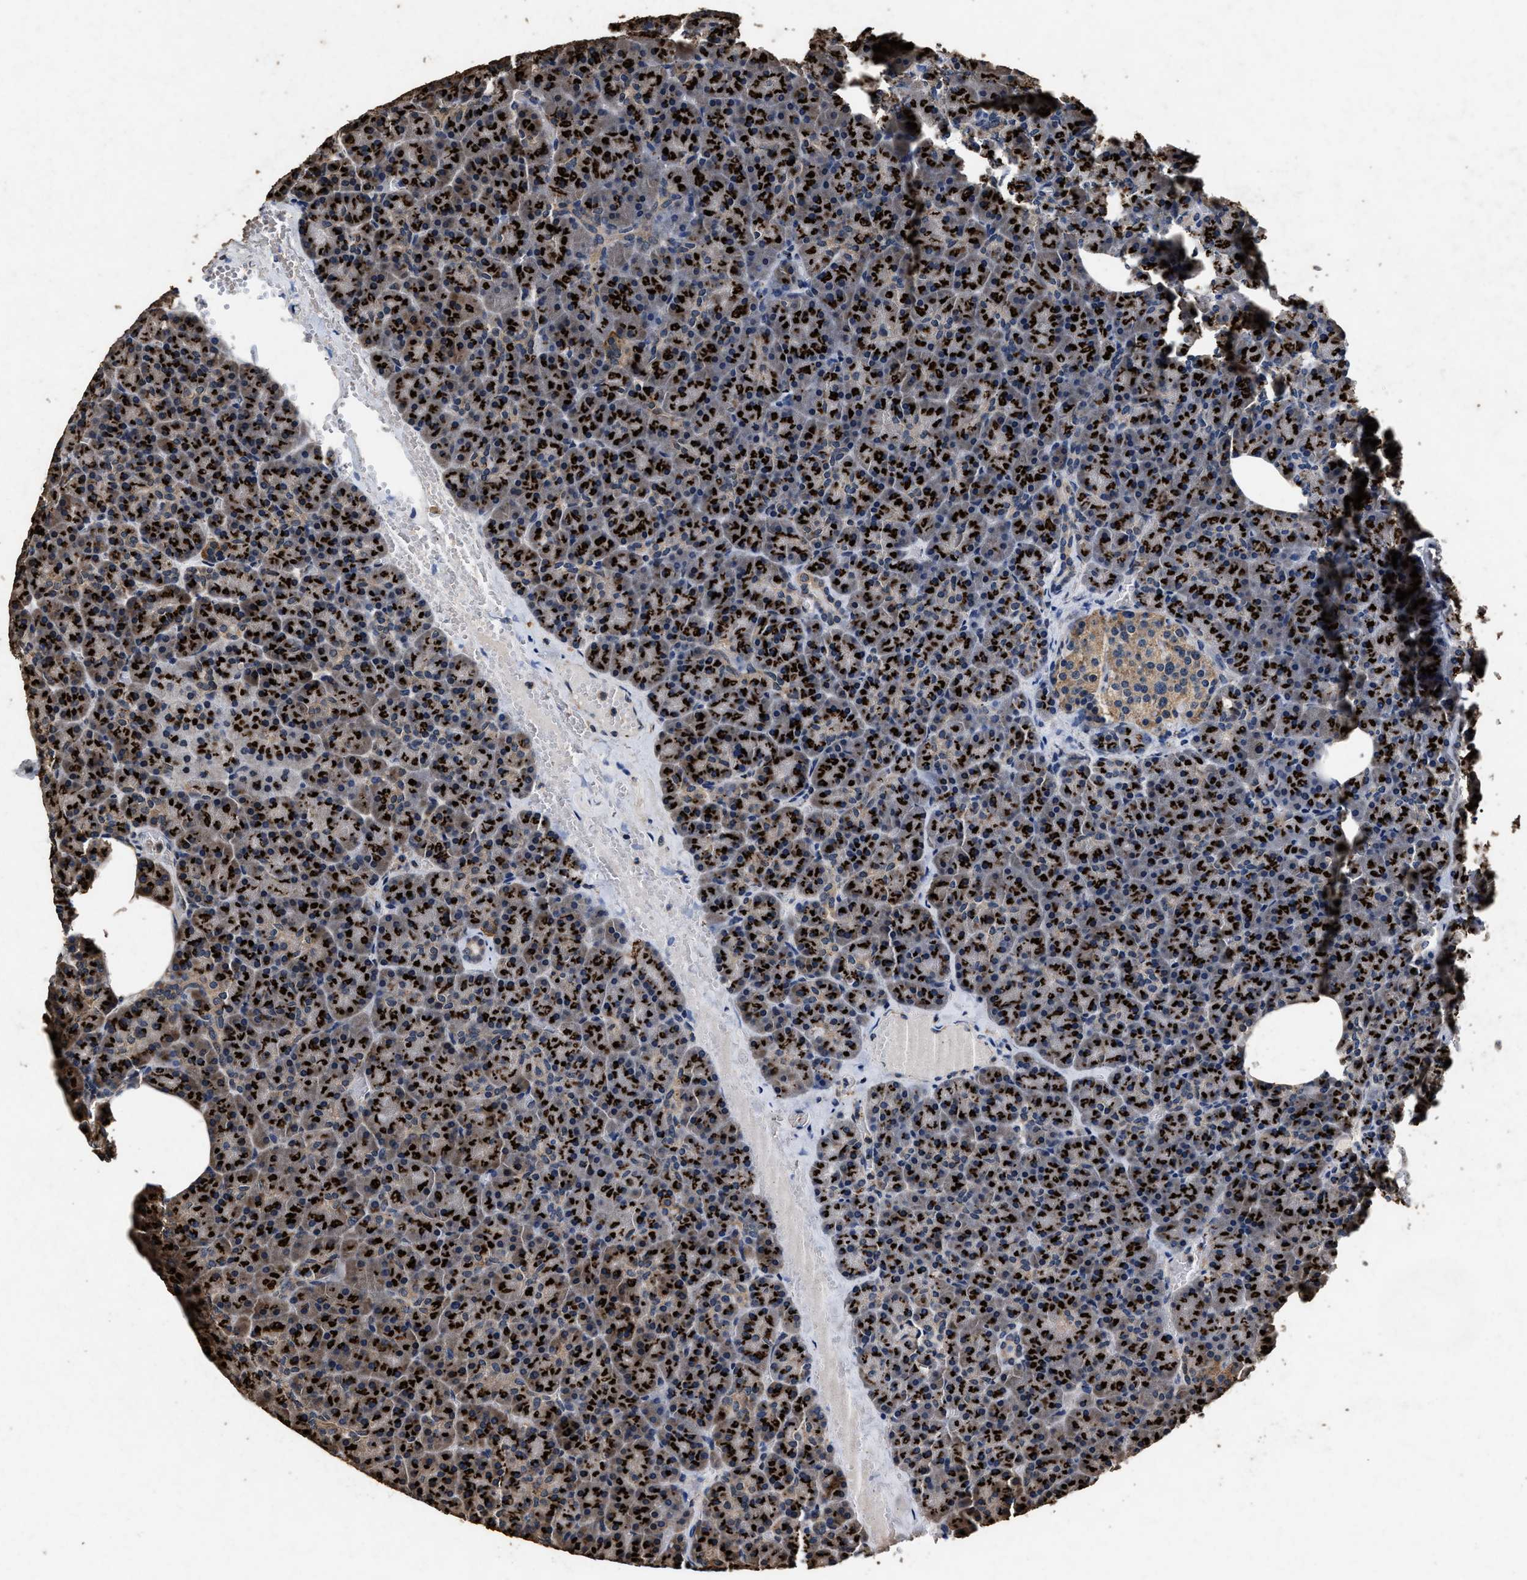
{"staining": {"intensity": "strong", "quantity": ">75%", "location": "cytoplasmic/membranous"}, "tissue": "pancreas", "cell_type": "Exocrine glandular cells", "image_type": "normal", "snomed": [{"axis": "morphology", "description": "Normal tissue, NOS"}, {"axis": "morphology", "description": "Carcinoid, malignant, NOS"}, {"axis": "topography", "description": "Pancreas"}], "caption": "Immunohistochemistry of unremarkable human pancreas exhibits high levels of strong cytoplasmic/membranous positivity in approximately >75% of exocrine glandular cells.", "gene": "TPST2", "patient": {"sex": "female", "age": 35}}